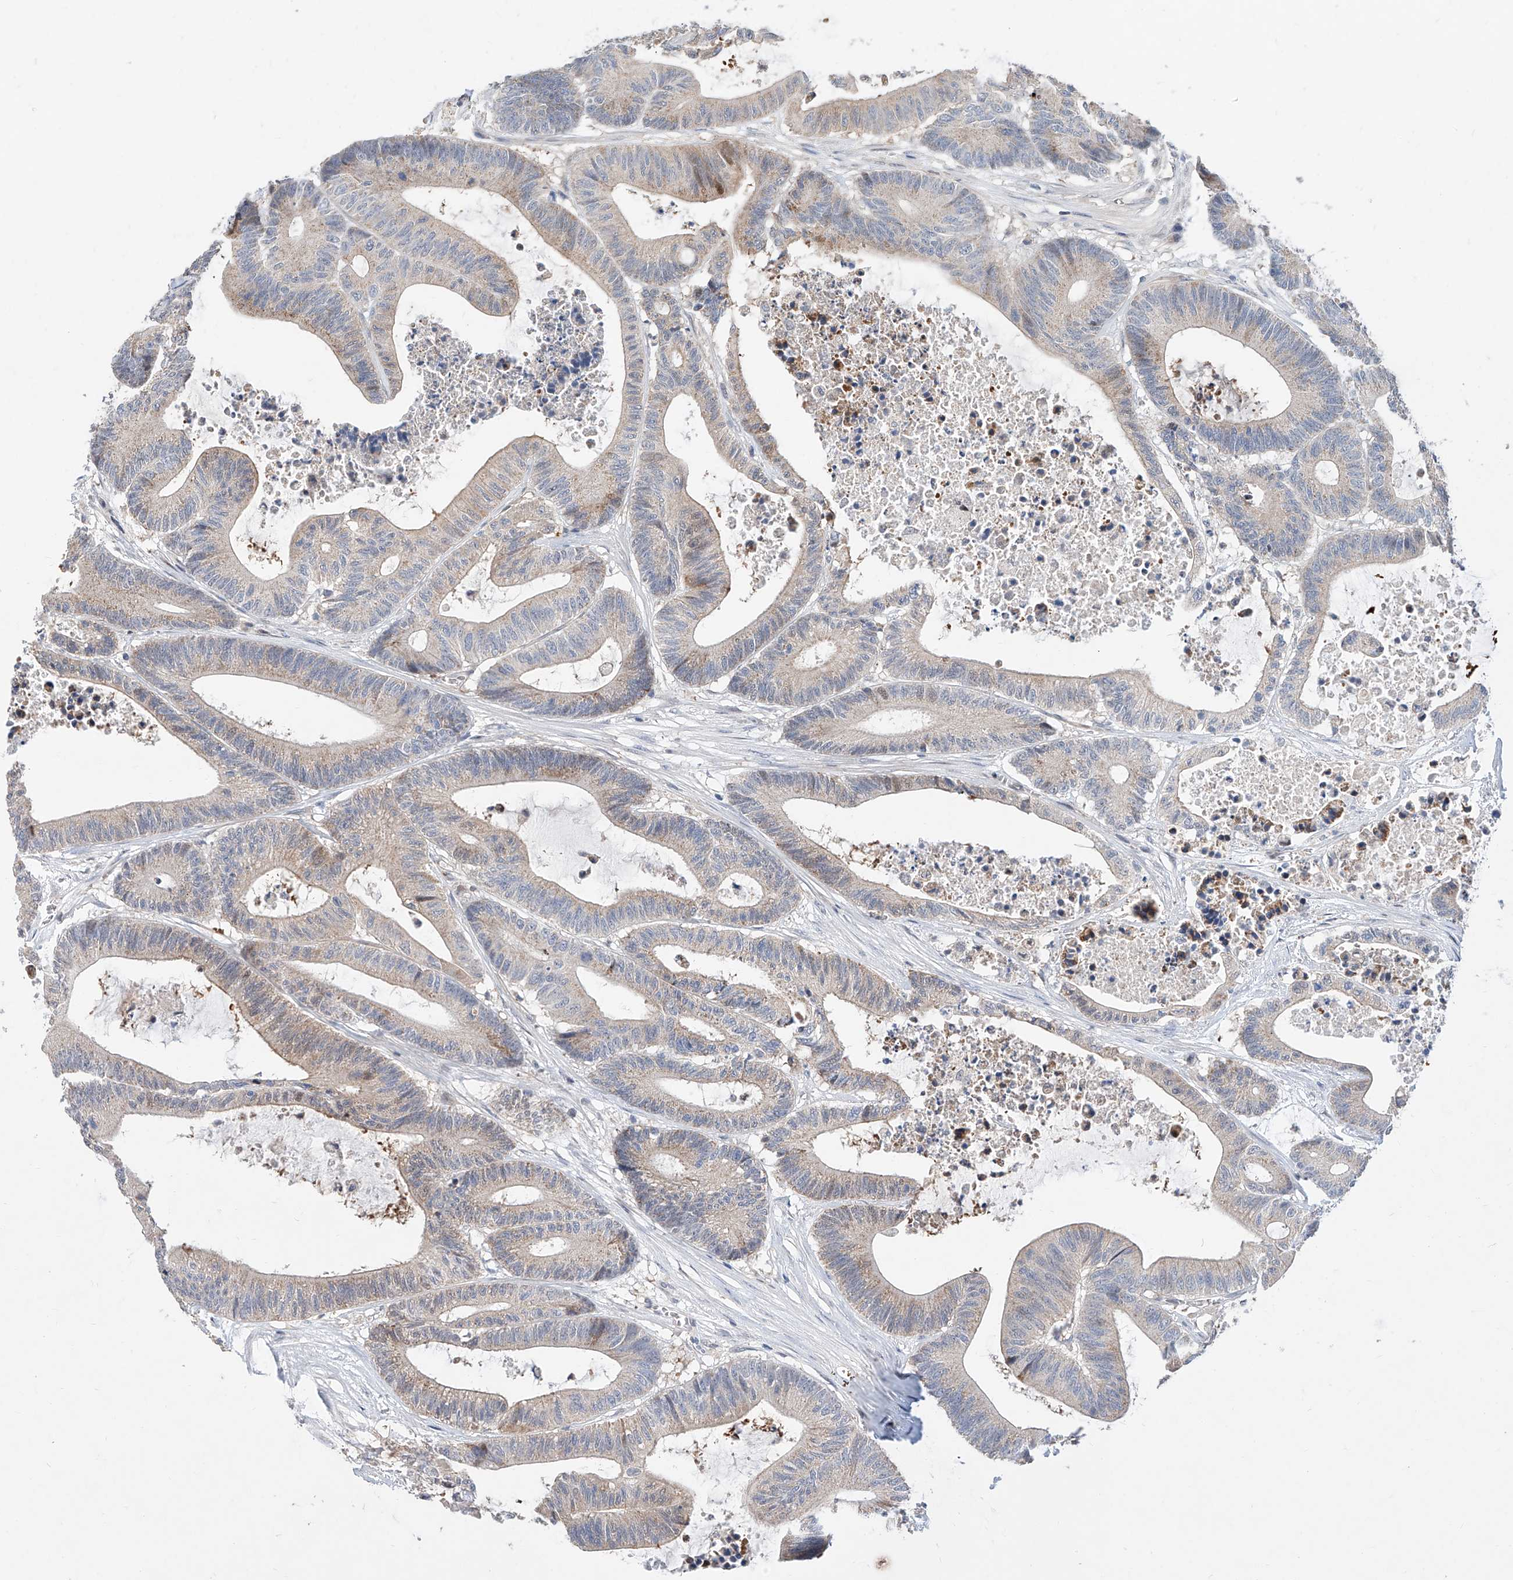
{"staining": {"intensity": "negative", "quantity": "none", "location": "none"}, "tissue": "colorectal cancer", "cell_type": "Tumor cells", "image_type": "cancer", "snomed": [{"axis": "morphology", "description": "Adenocarcinoma, NOS"}, {"axis": "topography", "description": "Colon"}], "caption": "Colorectal adenocarcinoma was stained to show a protein in brown. There is no significant staining in tumor cells. (Immunohistochemistry, brightfield microscopy, high magnification).", "gene": "FUCA2", "patient": {"sex": "female", "age": 84}}